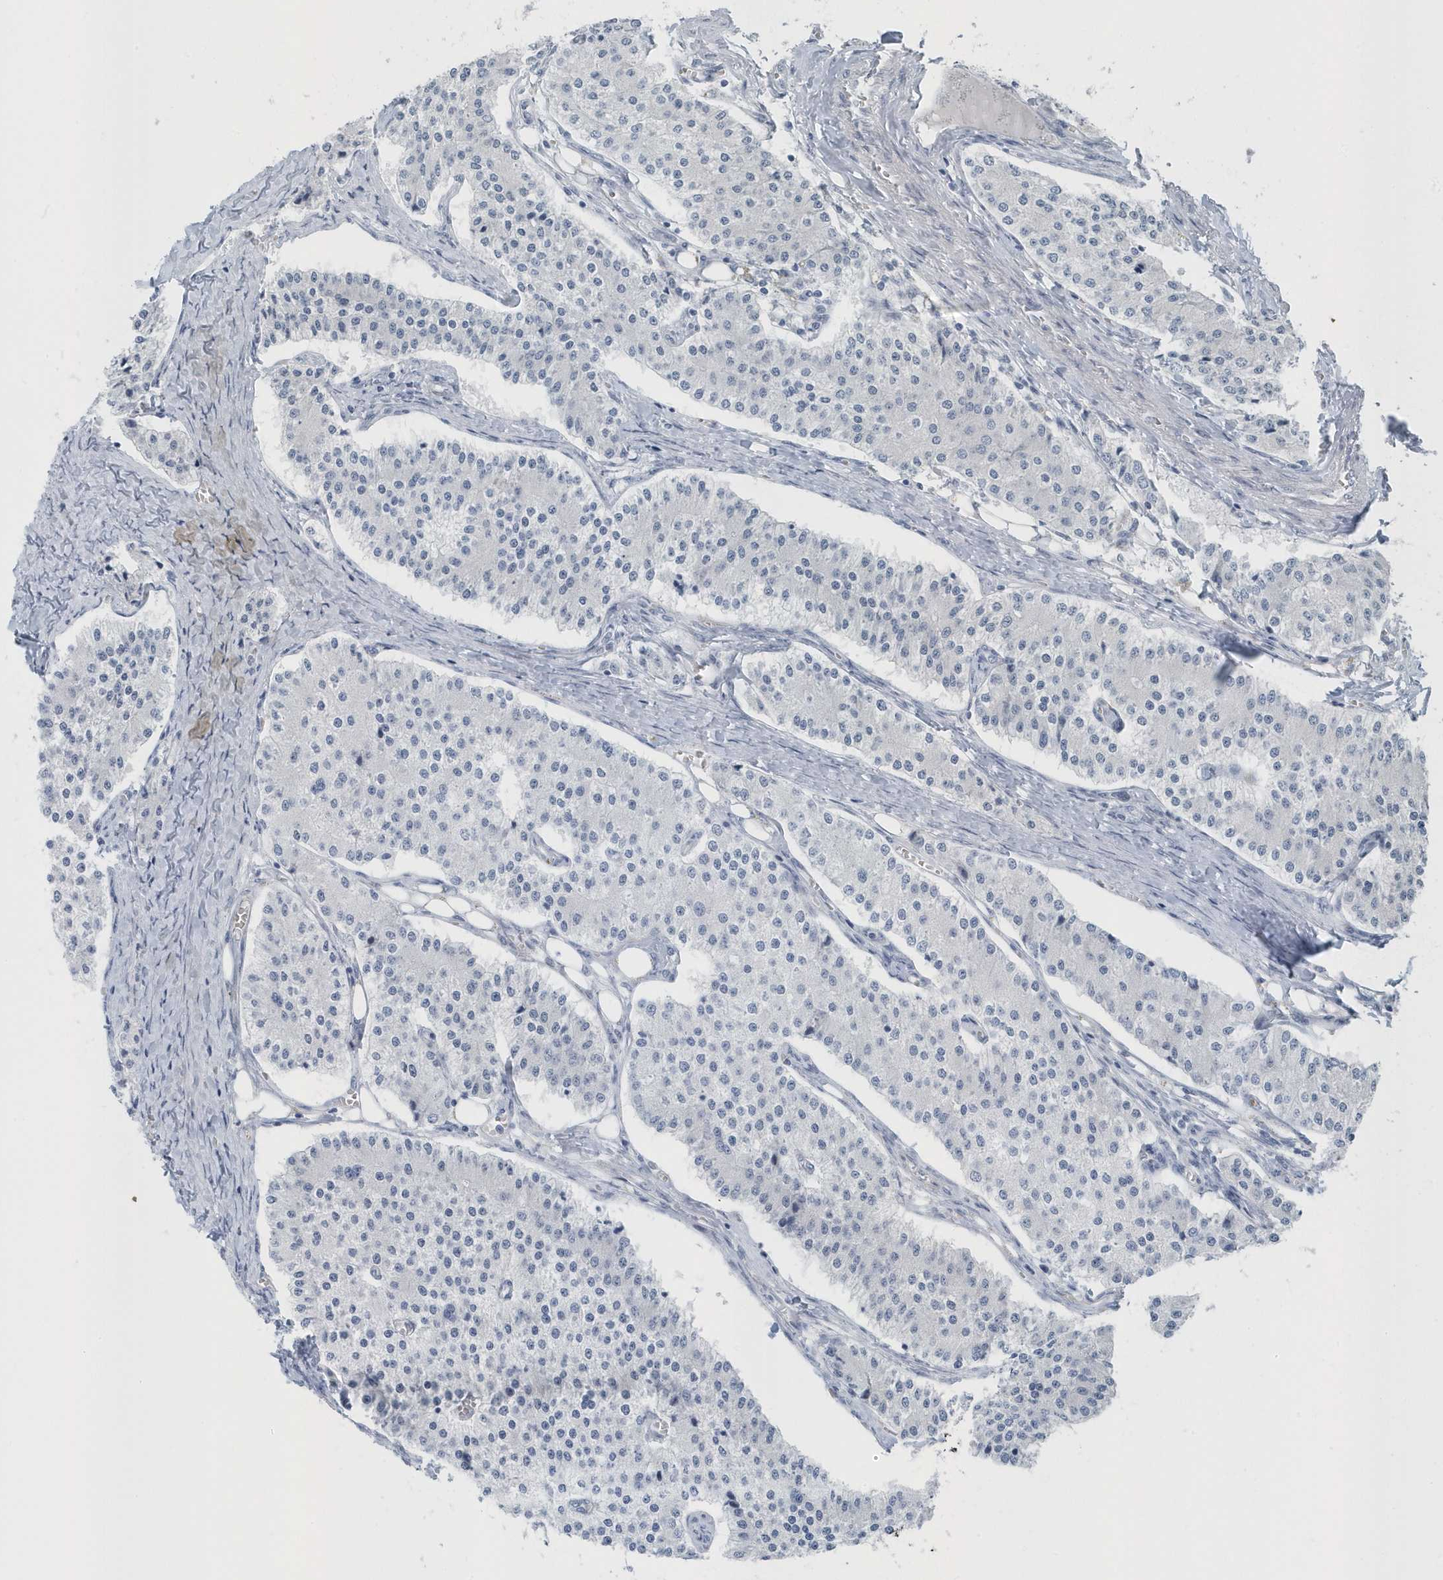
{"staining": {"intensity": "negative", "quantity": "none", "location": "none"}, "tissue": "carcinoid", "cell_type": "Tumor cells", "image_type": "cancer", "snomed": [{"axis": "morphology", "description": "Carcinoid, malignant, NOS"}, {"axis": "topography", "description": "Colon"}], "caption": "High magnification brightfield microscopy of carcinoid (malignant) stained with DAB (3,3'-diaminobenzidine) (brown) and counterstained with hematoxylin (blue): tumor cells show no significant staining. Nuclei are stained in blue.", "gene": "RPF2", "patient": {"sex": "female", "age": 52}}